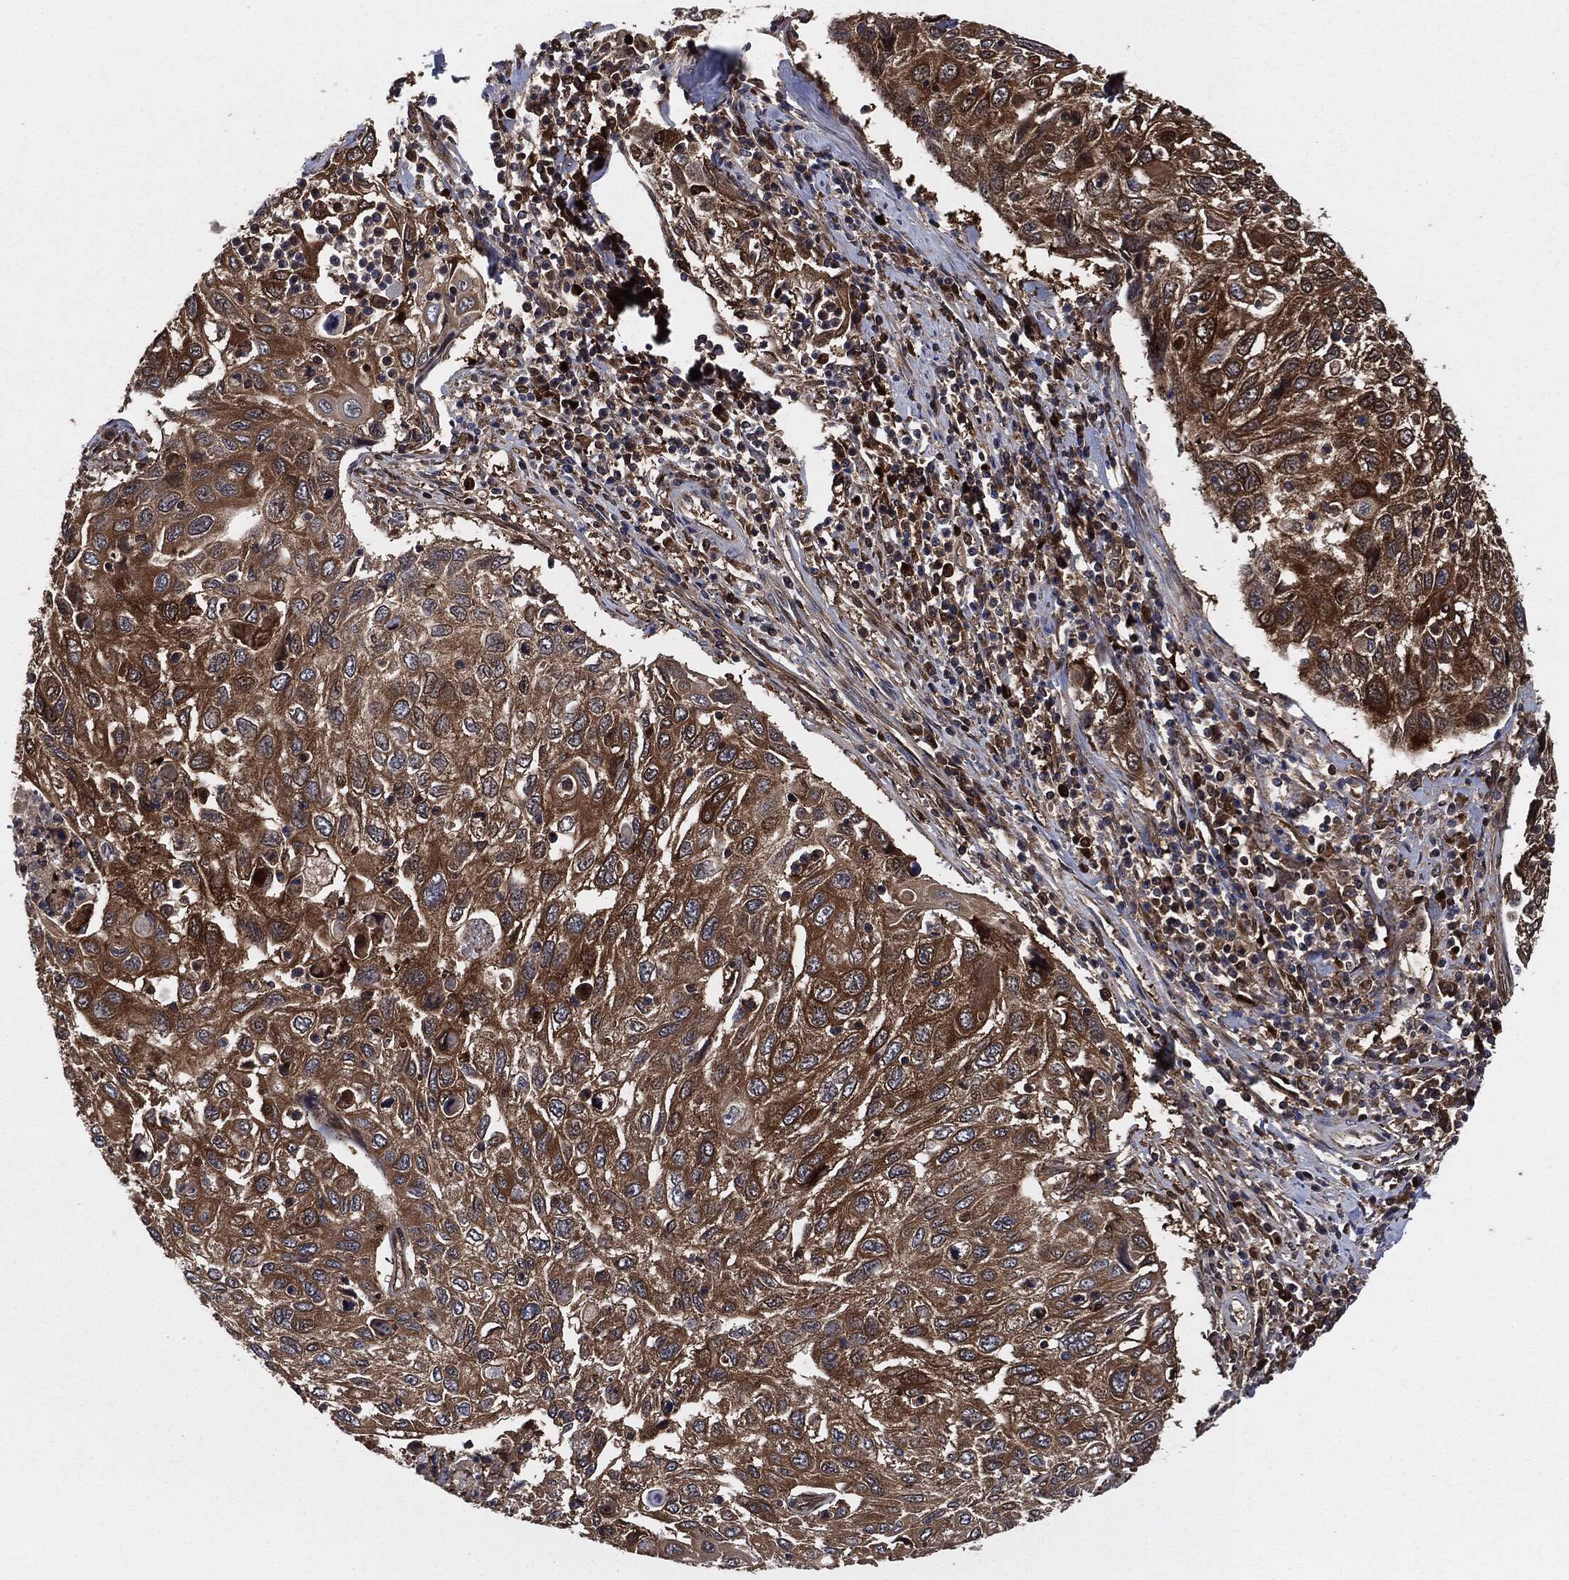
{"staining": {"intensity": "strong", "quantity": ">75%", "location": "cytoplasmic/membranous"}, "tissue": "cervical cancer", "cell_type": "Tumor cells", "image_type": "cancer", "snomed": [{"axis": "morphology", "description": "Squamous cell carcinoma, NOS"}, {"axis": "topography", "description": "Cervix"}], "caption": "The histopathology image demonstrates immunohistochemical staining of squamous cell carcinoma (cervical). There is strong cytoplasmic/membranous positivity is appreciated in approximately >75% of tumor cells.", "gene": "XPNPEP1", "patient": {"sex": "female", "age": 70}}